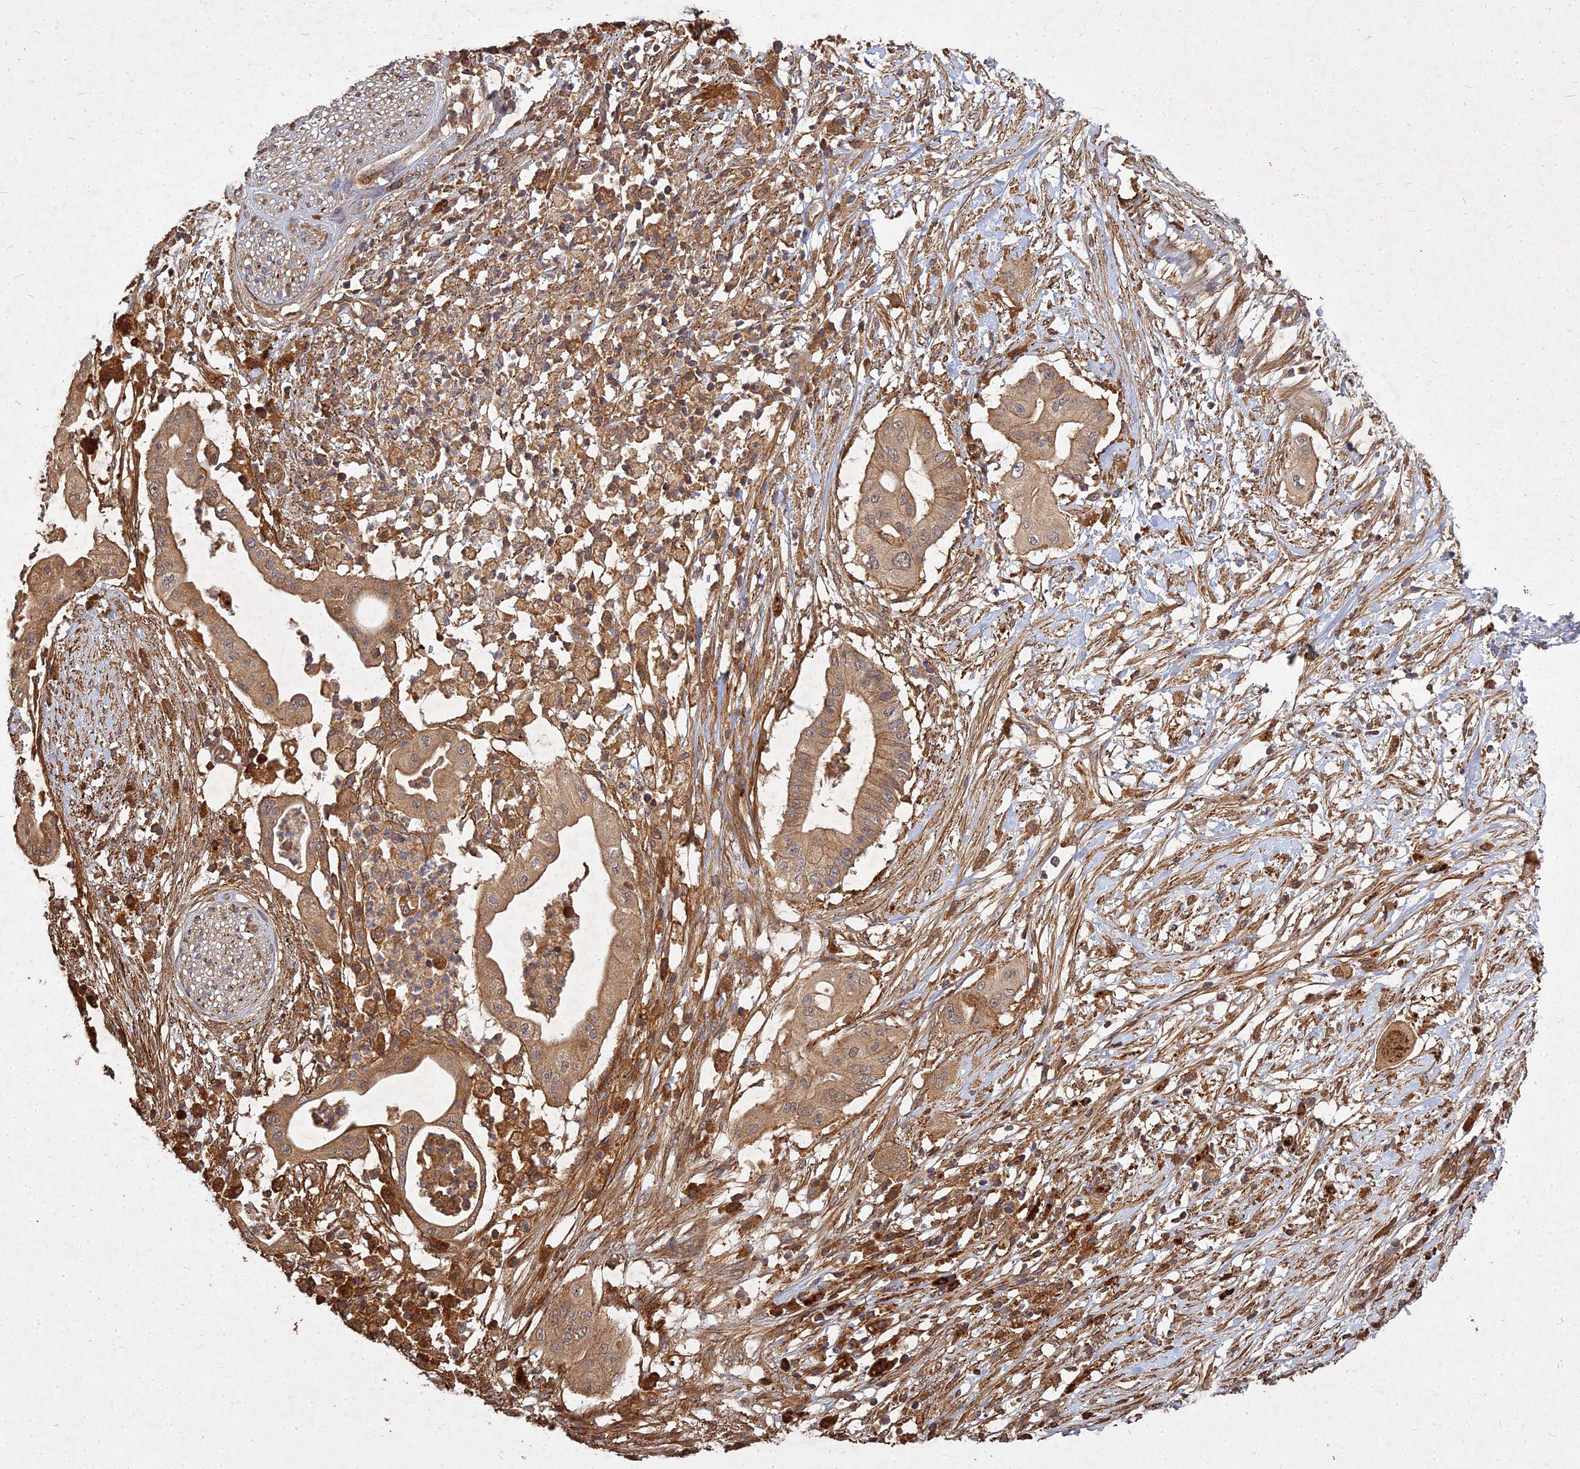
{"staining": {"intensity": "moderate", "quantity": ">75%", "location": "cytoplasmic/membranous"}, "tissue": "pancreatic cancer", "cell_type": "Tumor cells", "image_type": "cancer", "snomed": [{"axis": "morphology", "description": "Adenocarcinoma, NOS"}, {"axis": "topography", "description": "Pancreas"}], "caption": "The photomicrograph shows staining of adenocarcinoma (pancreatic), revealing moderate cytoplasmic/membranous protein staining (brown color) within tumor cells.", "gene": "UBE2W", "patient": {"sex": "male", "age": 68}}